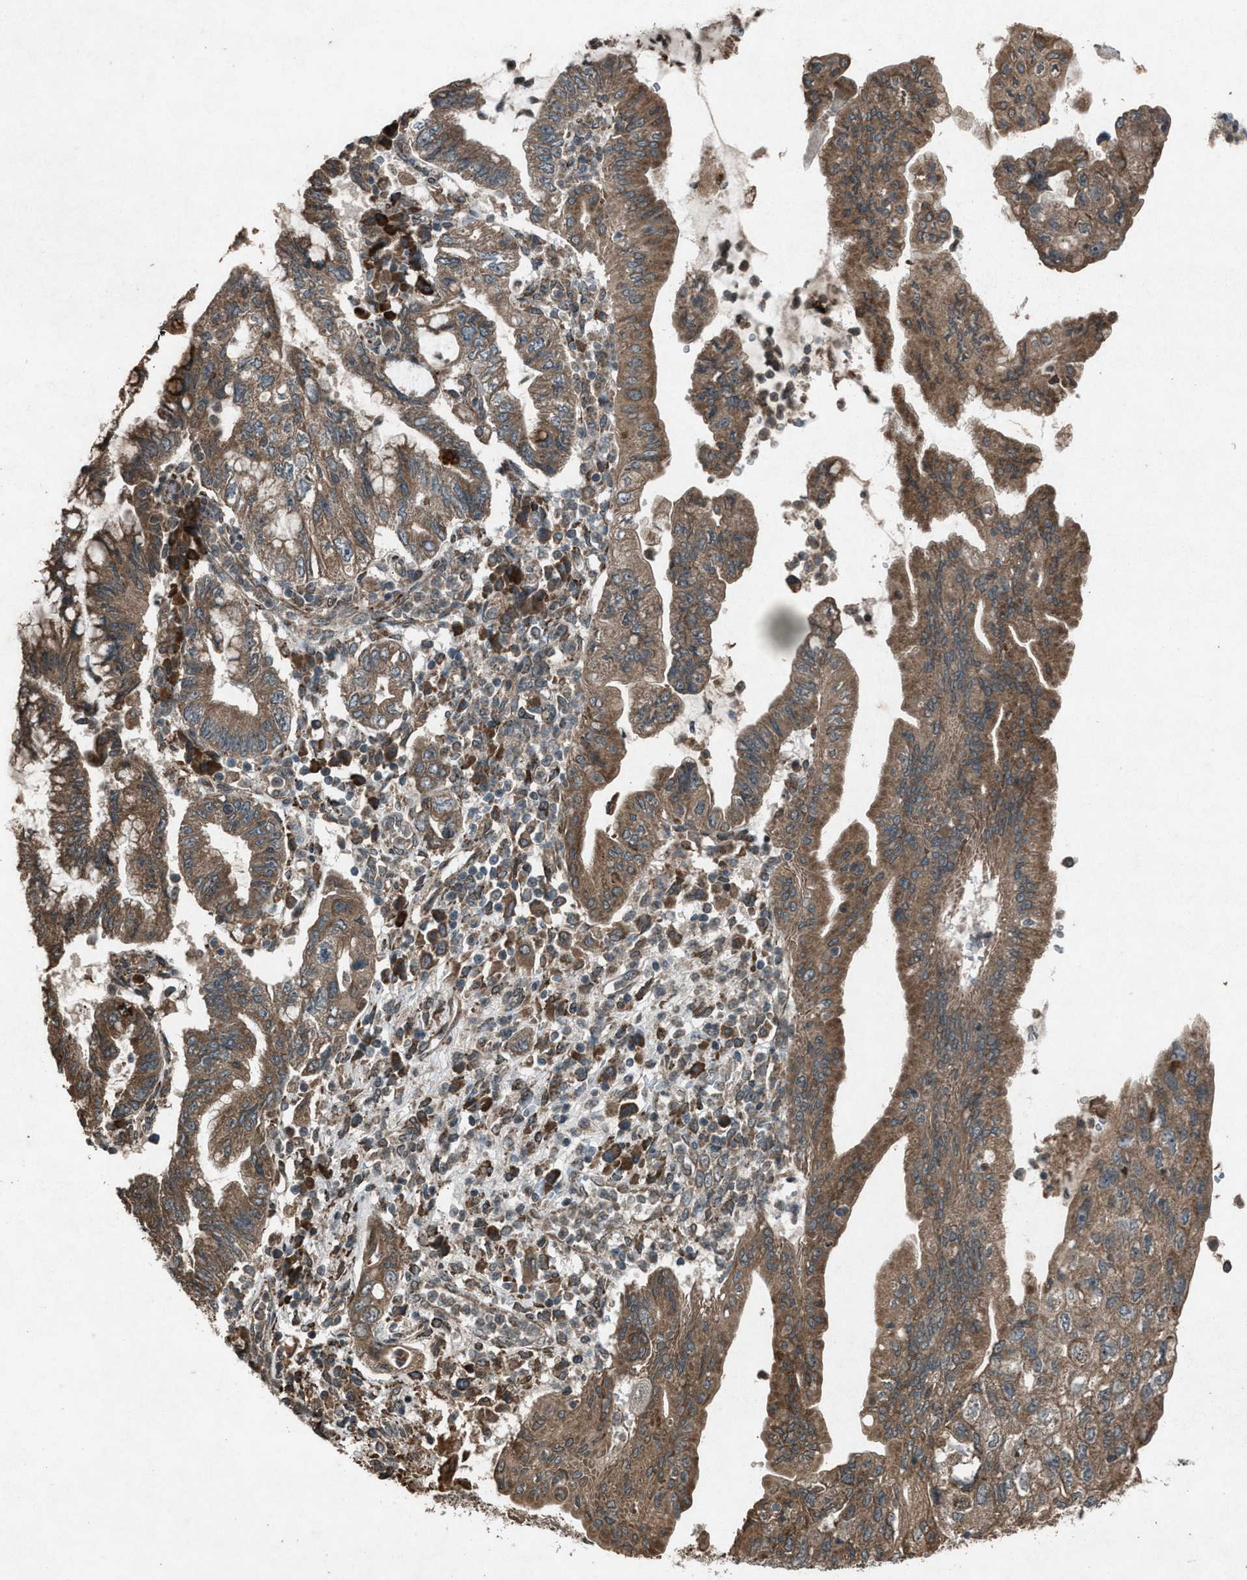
{"staining": {"intensity": "moderate", "quantity": ">75%", "location": "cytoplasmic/membranous"}, "tissue": "pancreatic cancer", "cell_type": "Tumor cells", "image_type": "cancer", "snomed": [{"axis": "morphology", "description": "Adenocarcinoma, NOS"}, {"axis": "topography", "description": "Pancreas"}], "caption": "Approximately >75% of tumor cells in adenocarcinoma (pancreatic) exhibit moderate cytoplasmic/membranous protein staining as visualized by brown immunohistochemical staining.", "gene": "CALR", "patient": {"sex": "female", "age": 73}}